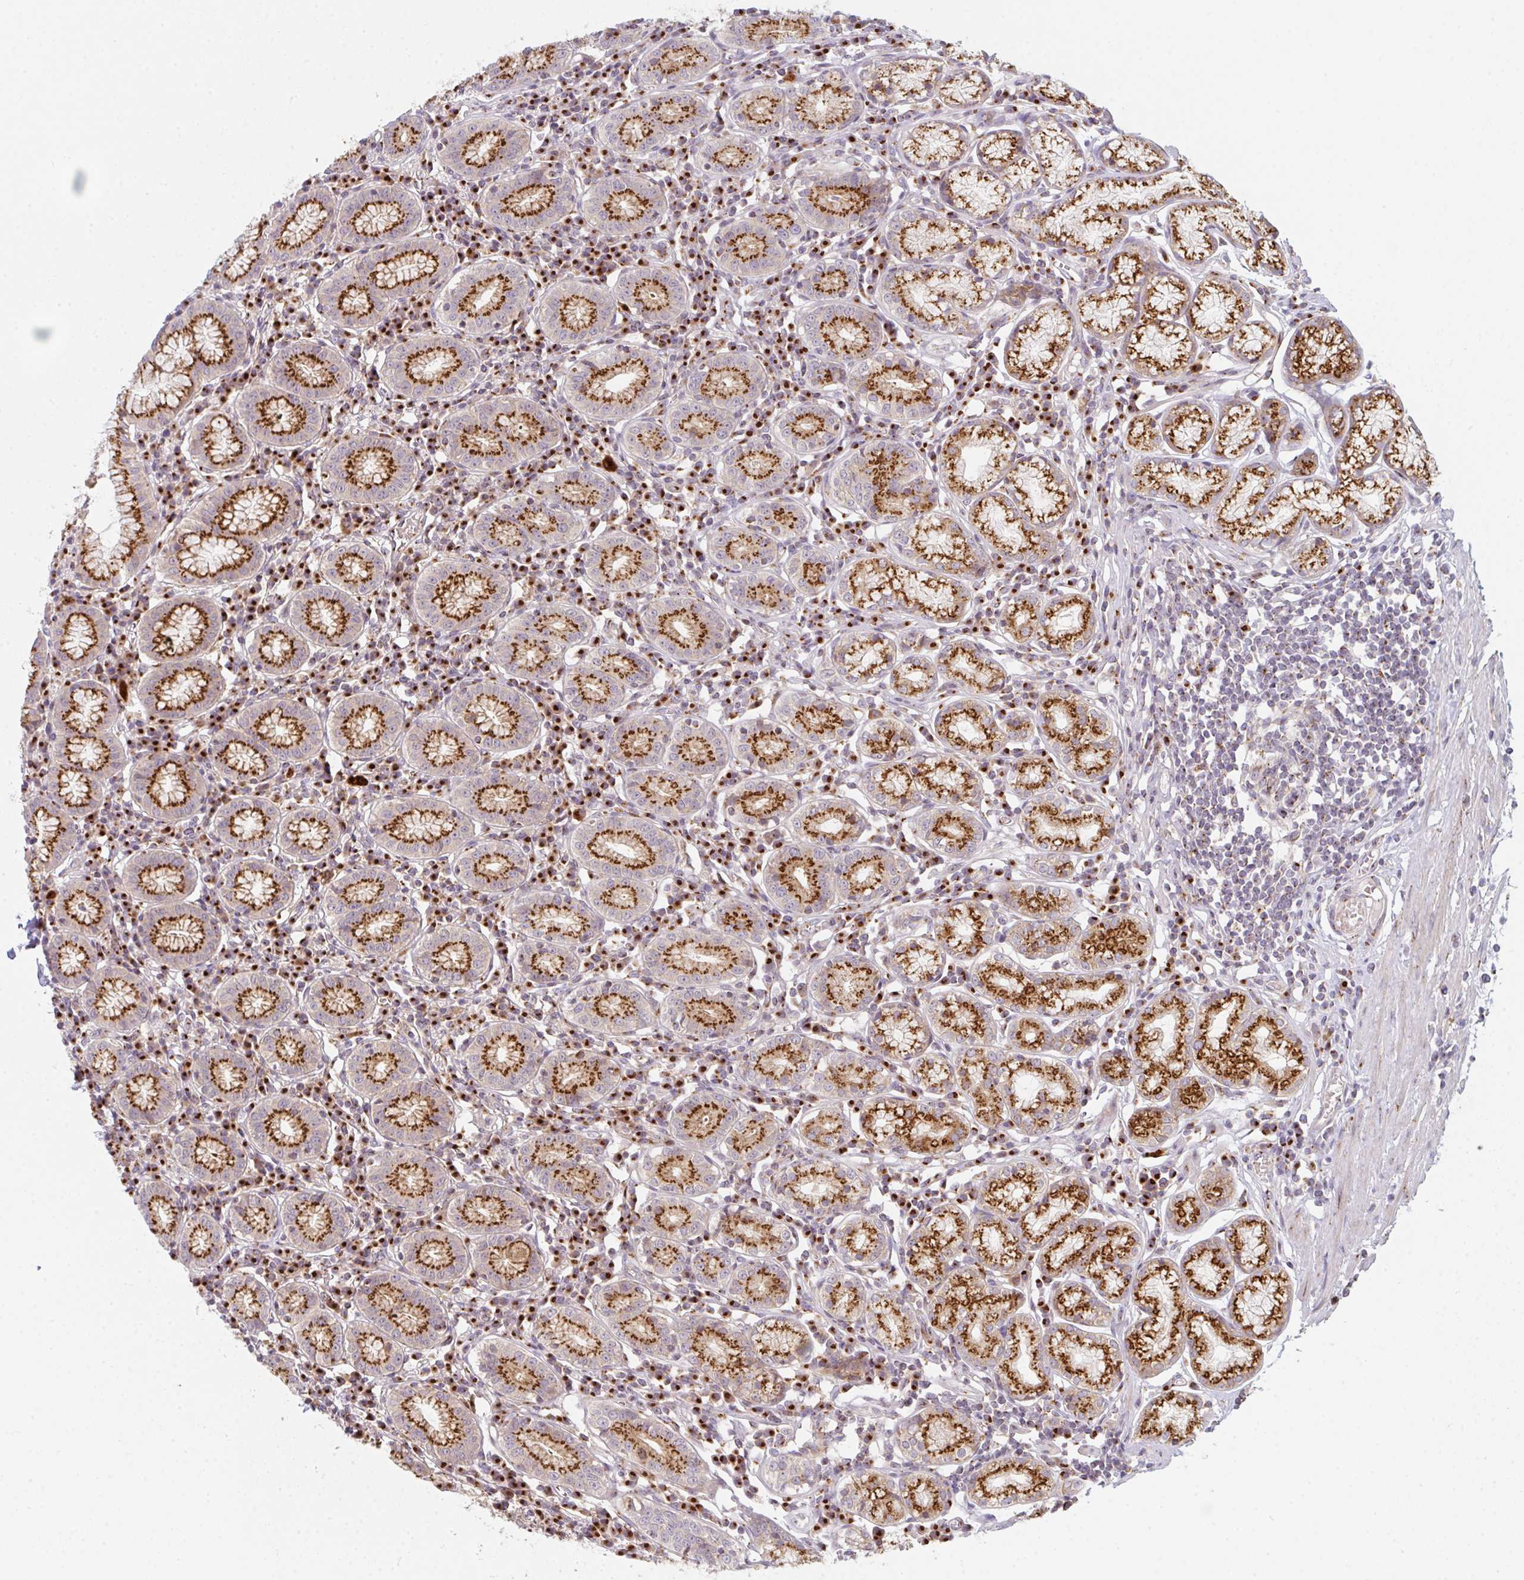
{"staining": {"intensity": "strong", "quantity": ">75%", "location": "cytoplasmic/membranous"}, "tissue": "stomach", "cell_type": "Glandular cells", "image_type": "normal", "snomed": [{"axis": "morphology", "description": "Normal tissue, NOS"}, {"axis": "topography", "description": "Stomach"}], "caption": "Normal stomach shows strong cytoplasmic/membranous positivity in about >75% of glandular cells (brown staining indicates protein expression, while blue staining denotes nuclei)..", "gene": "GVQW3", "patient": {"sex": "male", "age": 55}}